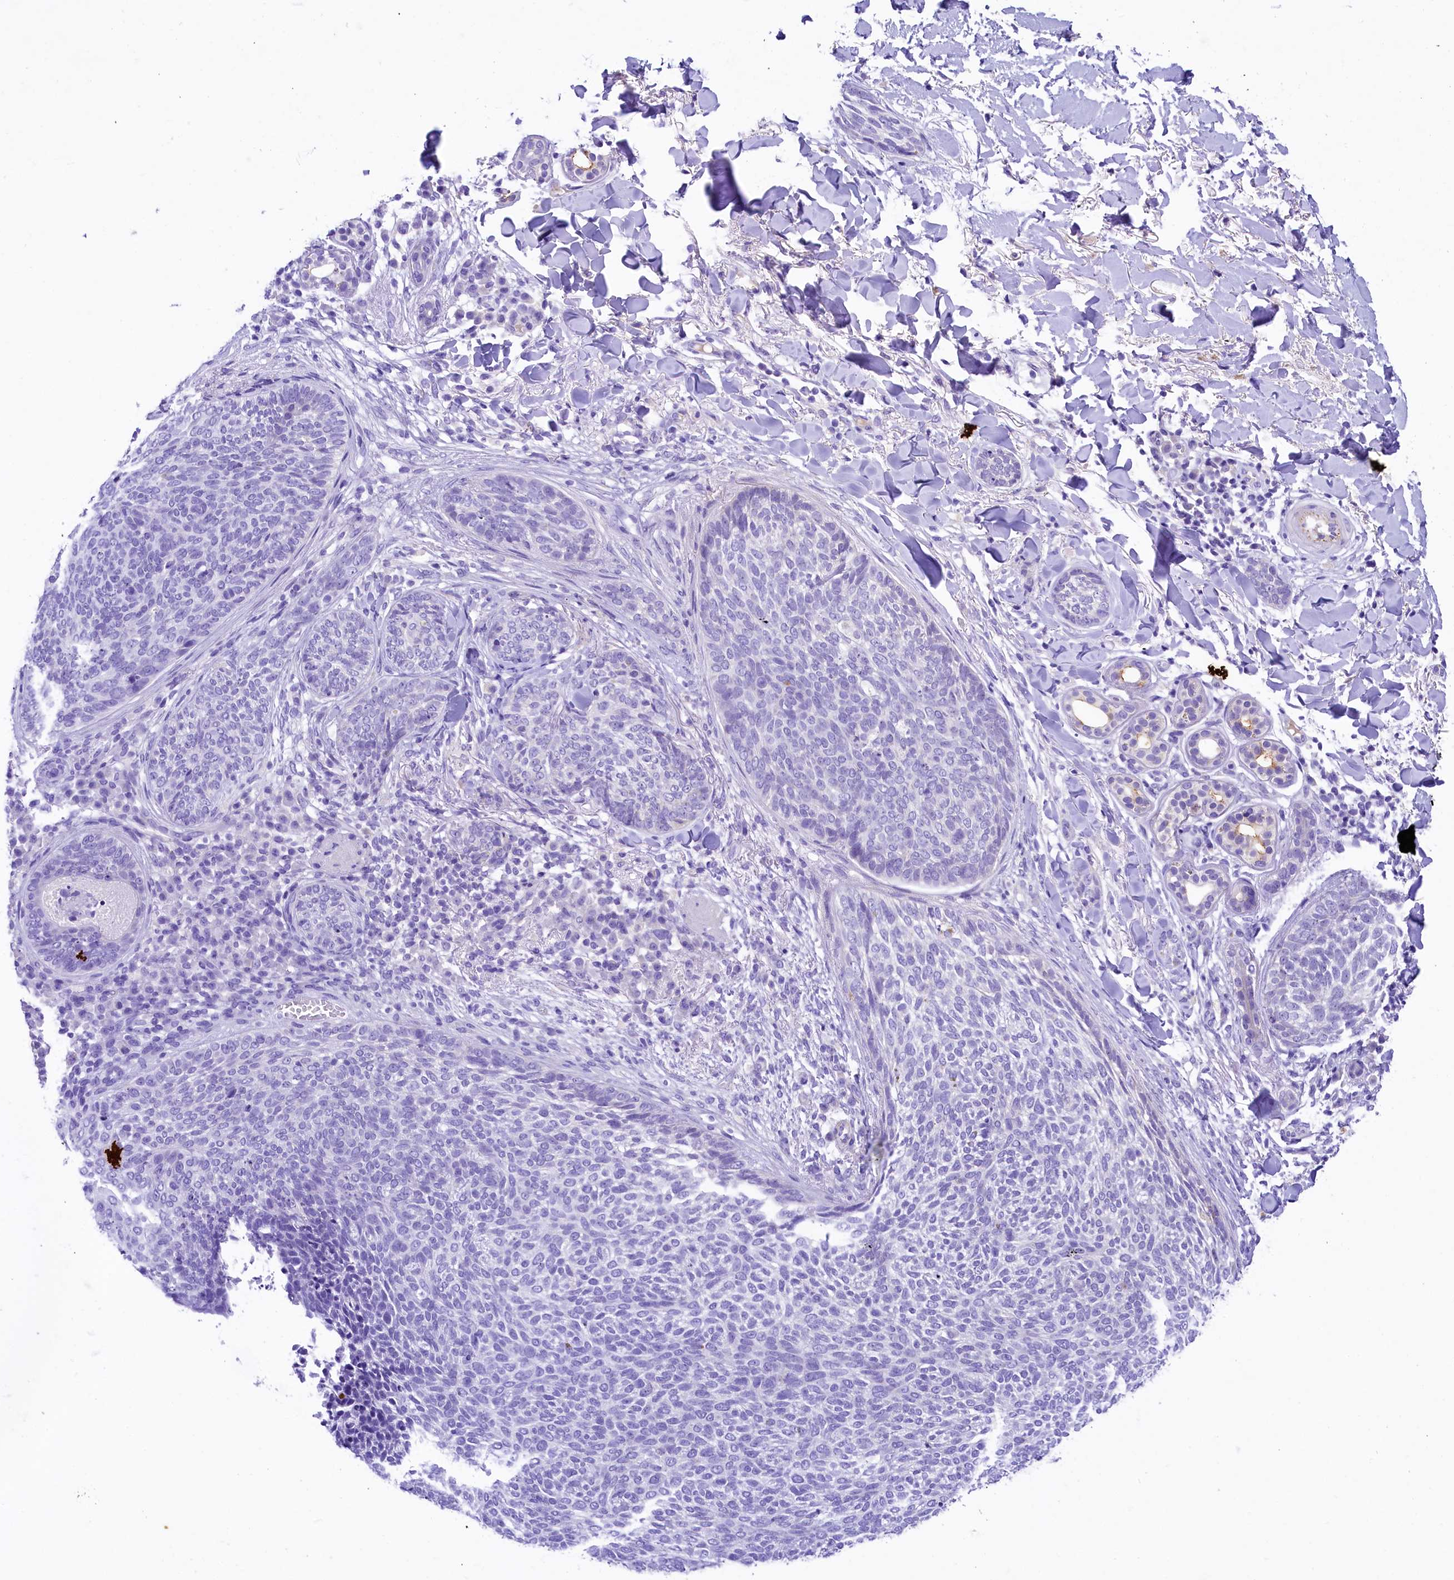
{"staining": {"intensity": "negative", "quantity": "none", "location": "none"}, "tissue": "skin cancer", "cell_type": "Tumor cells", "image_type": "cancer", "snomed": [{"axis": "morphology", "description": "Basal cell carcinoma"}, {"axis": "topography", "description": "Skin"}], "caption": "High magnification brightfield microscopy of skin cancer (basal cell carcinoma) stained with DAB (brown) and counterstained with hematoxylin (blue): tumor cells show no significant expression.", "gene": "UBXN6", "patient": {"sex": "male", "age": 85}}